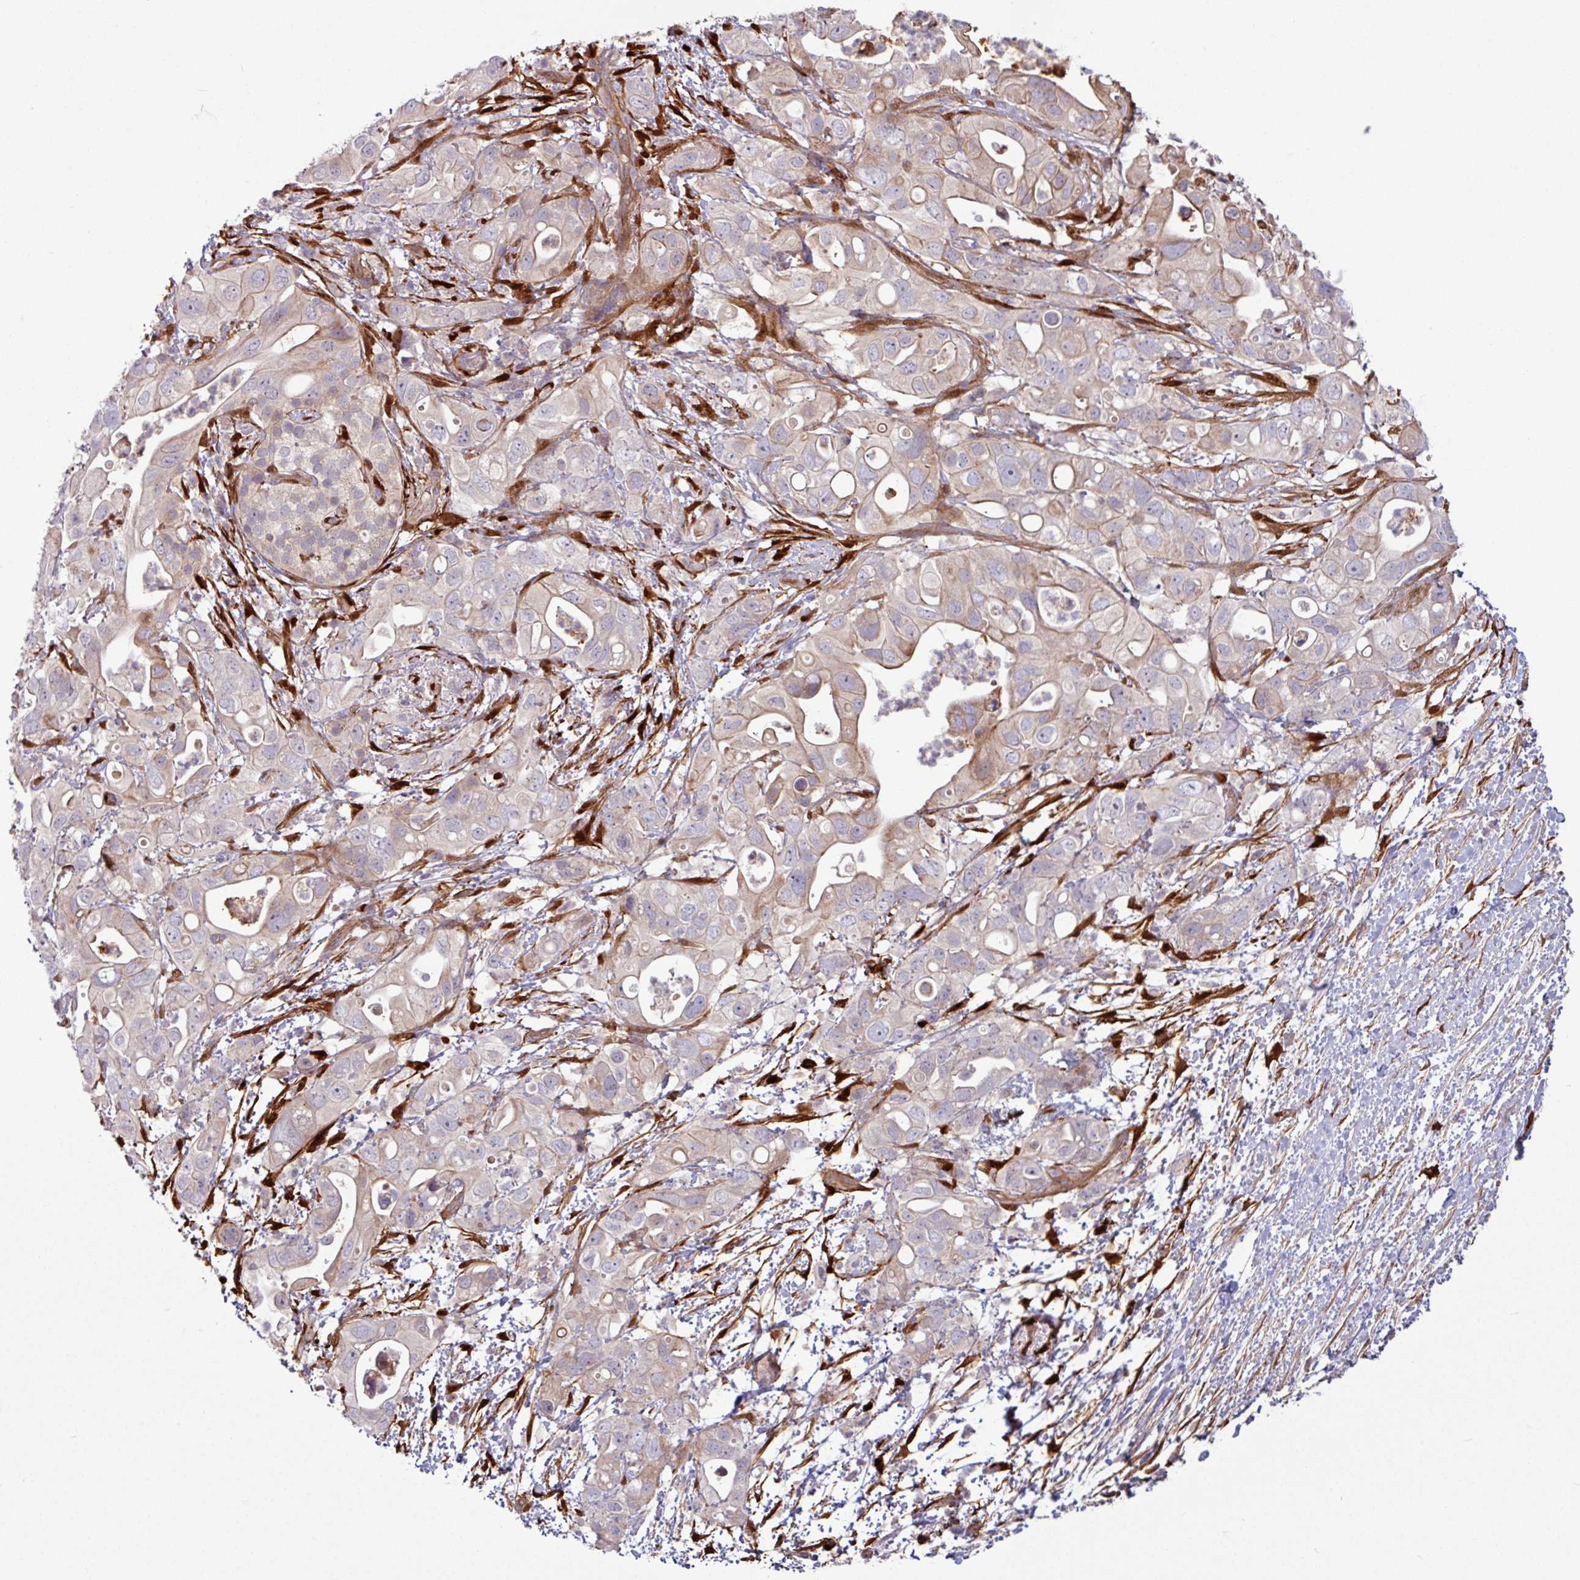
{"staining": {"intensity": "moderate", "quantity": "25%-75%", "location": "cytoplasmic/membranous"}, "tissue": "pancreatic cancer", "cell_type": "Tumor cells", "image_type": "cancer", "snomed": [{"axis": "morphology", "description": "Adenocarcinoma, NOS"}, {"axis": "topography", "description": "Pancreas"}], "caption": "About 25%-75% of tumor cells in human pancreatic cancer (adenocarcinoma) reveal moderate cytoplasmic/membranous protein staining as visualized by brown immunohistochemical staining.", "gene": "B4GALNT4", "patient": {"sex": "female", "age": 72}}